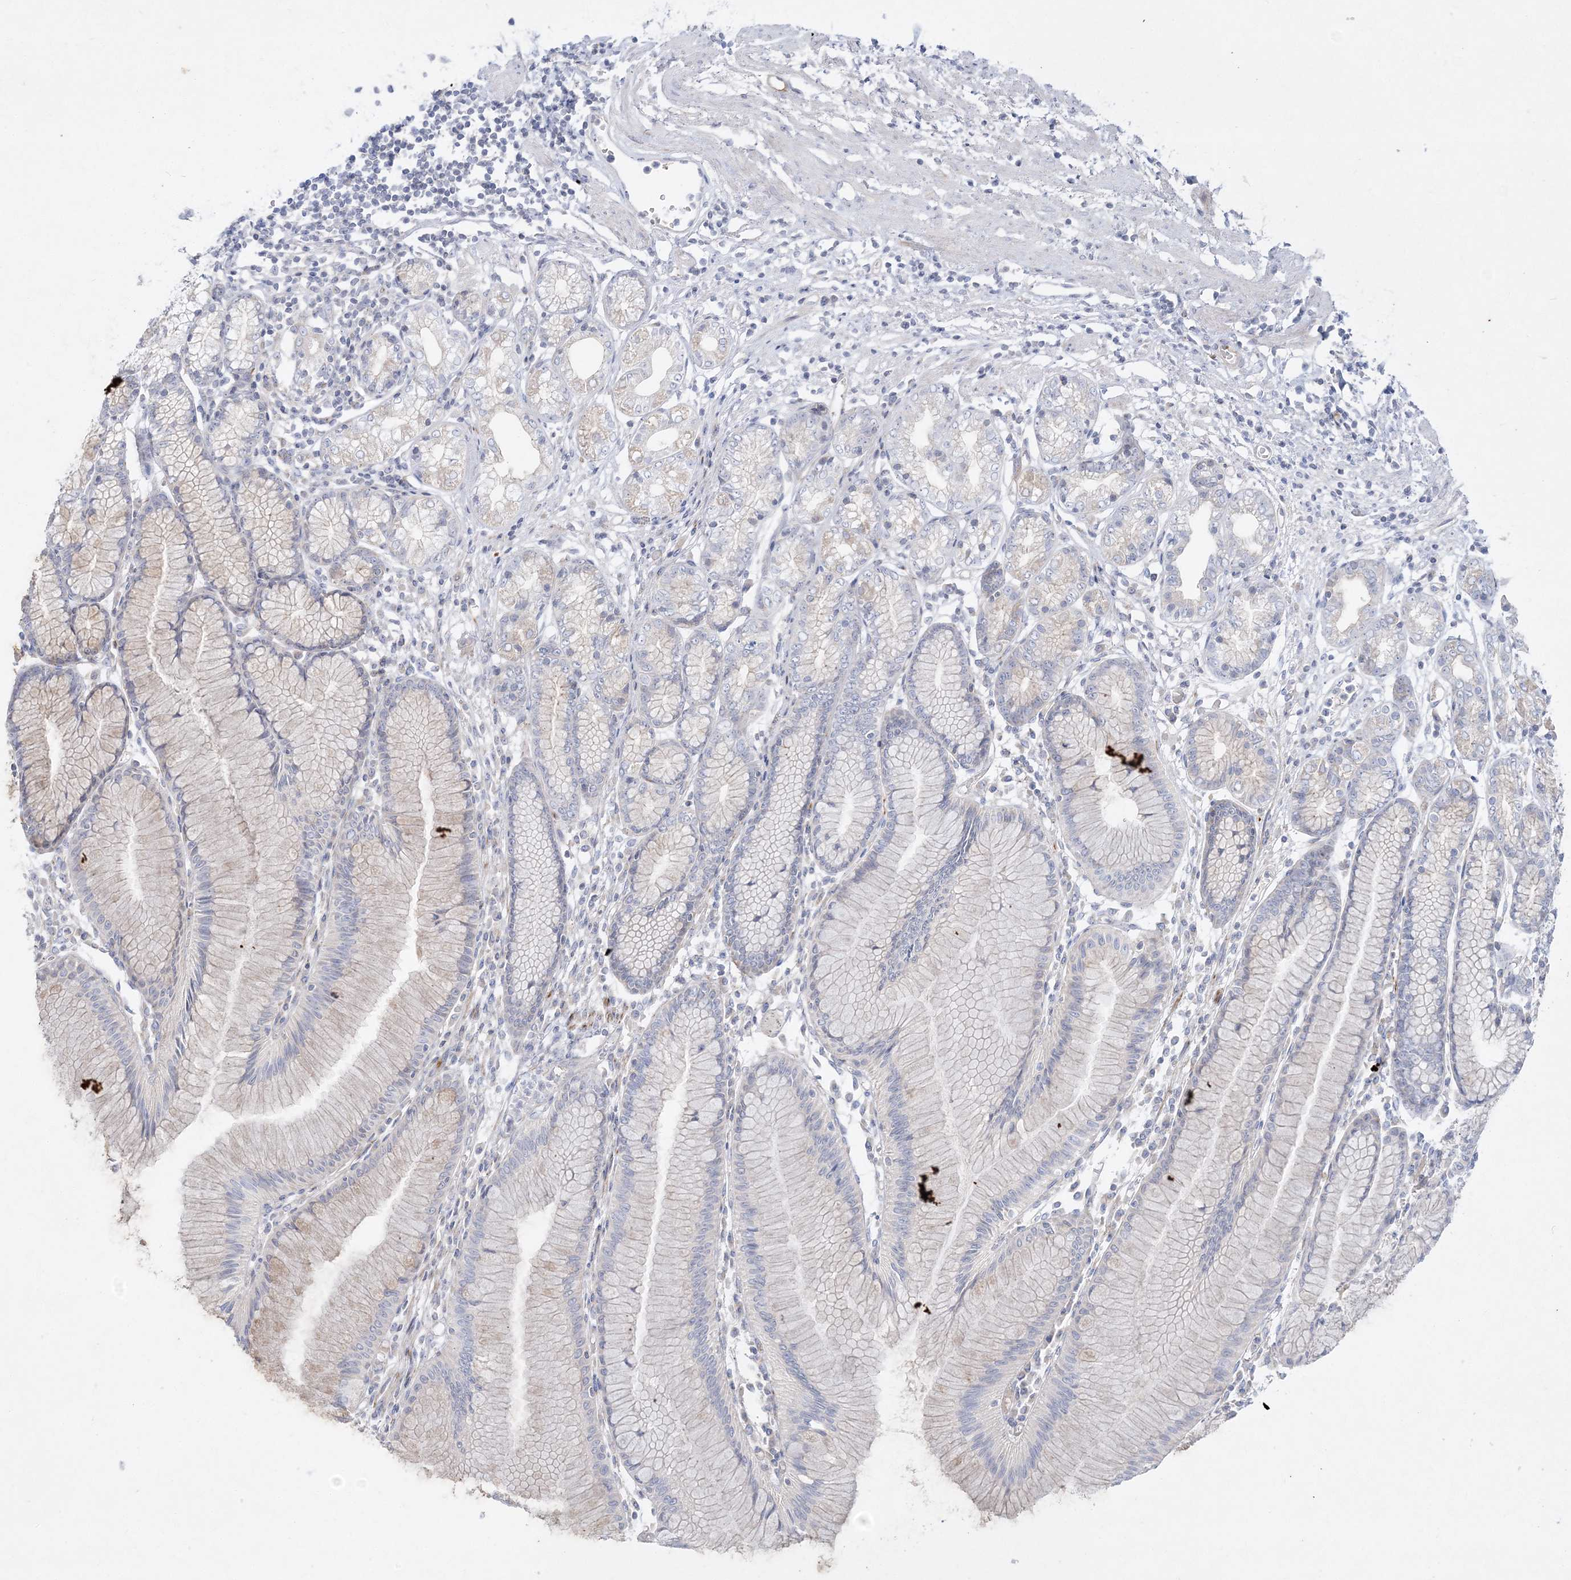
{"staining": {"intensity": "weak", "quantity": "<25%", "location": "cytoplasmic/membranous"}, "tissue": "stomach", "cell_type": "Glandular cells", "image_type": "normal", "snomed": [{"axis": "morphology", "description": "Normal tissue, NOS"}, {"axis": "topography", "description": "Stomach"}], "caption": "High power microscopy micrograph of an immunohistochemistry histopathology image of unremarkable stomach, revealing no significant staining in glandular cells.", "gene": "GPAT2", "patient": {"sex": "female", "age": 57}}